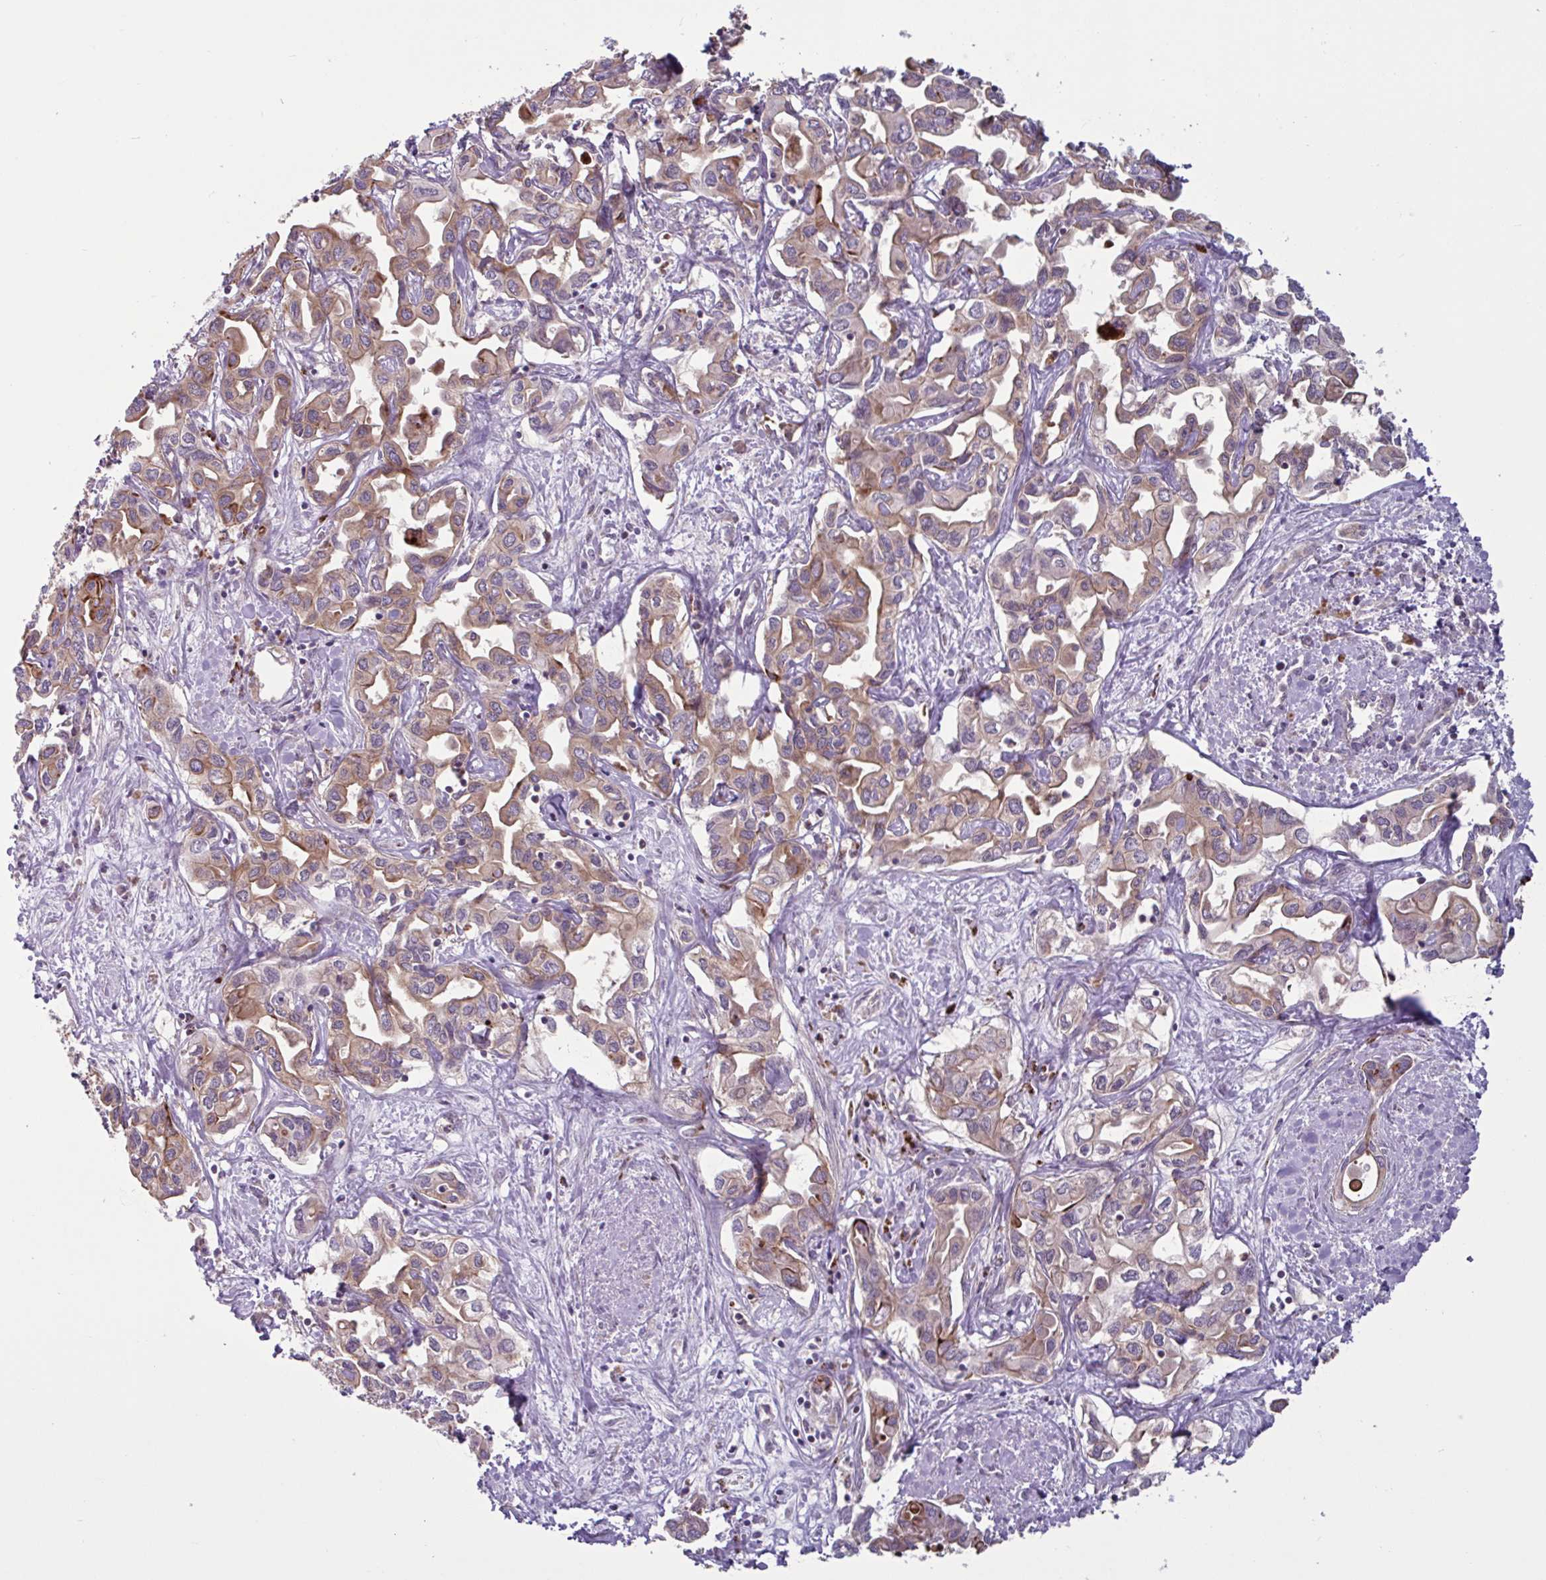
{"staining": {"intensity": "moderate", "quantity": ">75%", "location": "cytoplasmic/membranous"}, "tissue": "liver cancer", "cell_type": "Tumor cells", "image_type": "cancer", "snomed": [{"axis": "morphology", "description": "Cholangiocarcinoma"}, {"axis": "topography", "description": "Liver"}], "caption": "High-magnification brightfield microscopy of liver cancer stained with DAB (brown) and counterstained with hematoxylin (blue). tumor cells exhibit moderate cytoplasmic/membranous expression is appreciated in about>75% of cells. (DAB IHC with brightfield microscopy, high magnification).", "gene": "GLTP", "patient": {"sex": "female", "age": 64}}